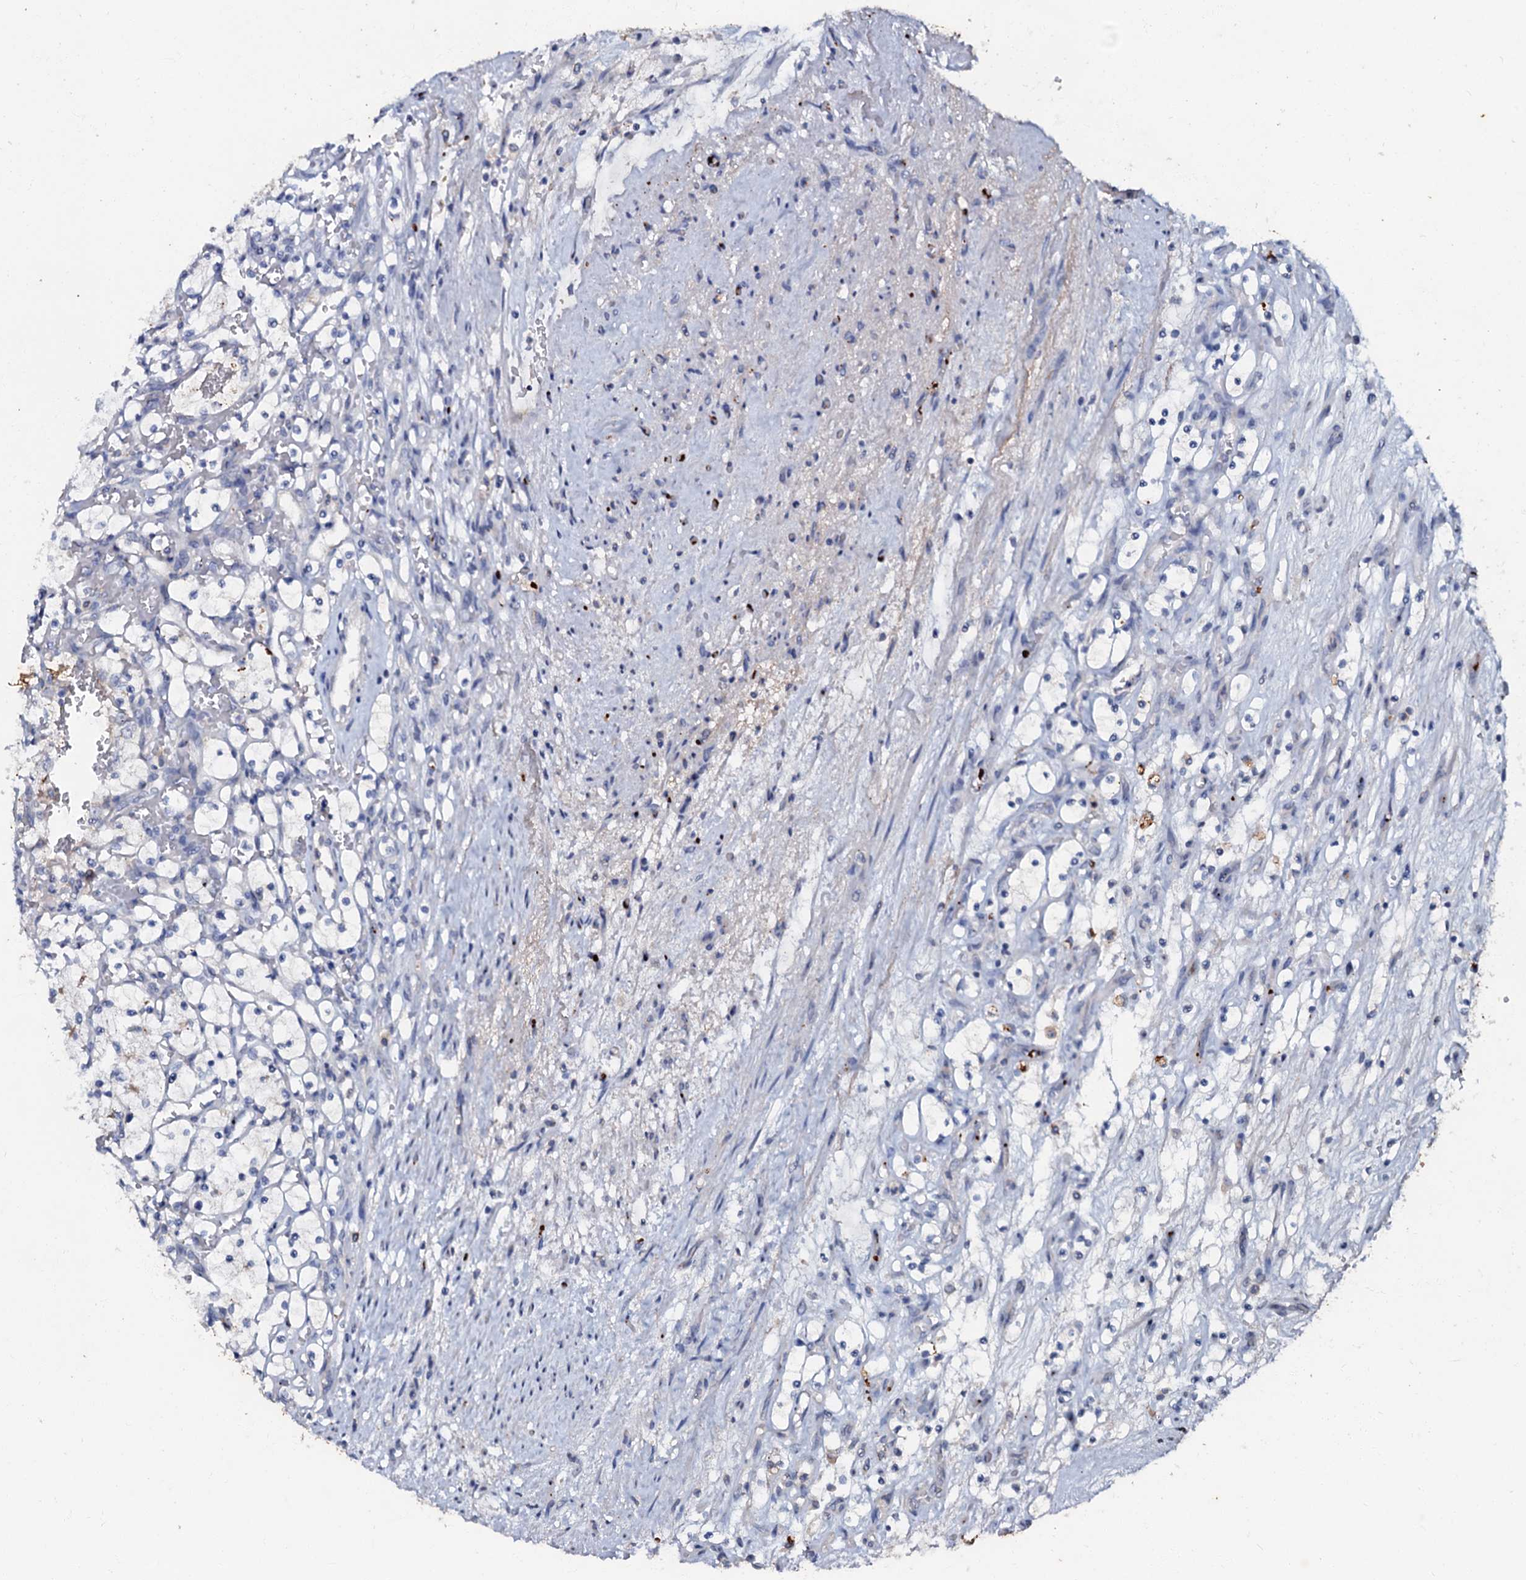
{"staining": {"intensity": "negative", "quantity": "none", "location": "none"}, "tissue": "renal cancer", "cell_type": "Tumor cells", "image_type": "cancer", "snomed": [{"axis": "morphology", "description": "Adenocarcinoma, NOS"}, {"axis": "topography", "description": "Kidney"}], "caption": "IHC of human adenocarcinoma (renal) shows no expression in tumor cells.", "gene": "MANSC4", "patient": {"sex": "female", "age": 69}}